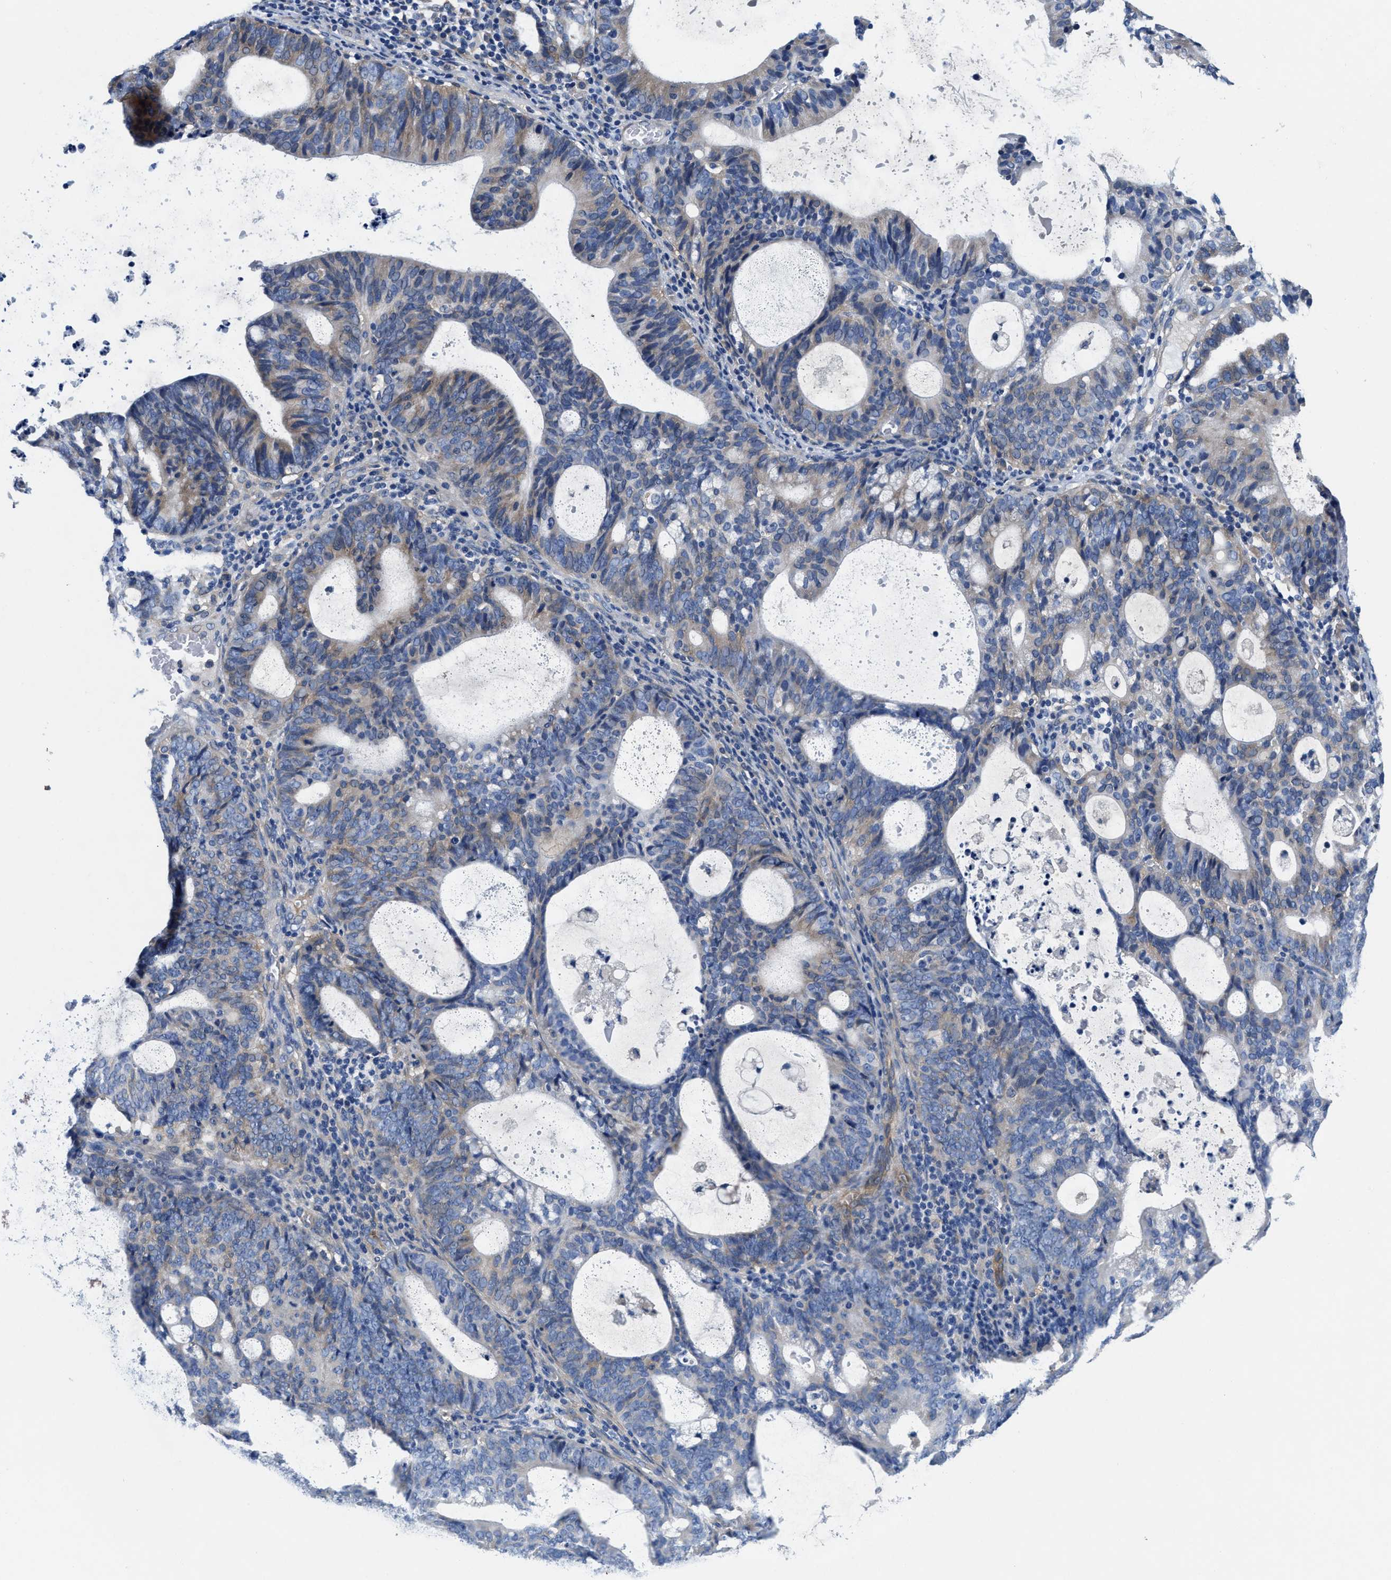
{"staining": {"intensity": "weak", "quantity": "<25%", "location": "cytoplasmic/membranous"}, "tissue": "endometrial cancer", "cell_type": "Tumor cells", "image_type": "cancer", "snomed": [{"axis": "morphology", "description": "Adenocarcinoma, NOS"}, {"axis": "topography", "description": "Uterus"}], "caption": "DAB (3,3'-diaminobenzidine) immunohistochemical staining of endometrial adenocarcinoma reveals no significant positivity in tumor cells.", "gene": "PEG10", "patient": {"sex": "female", "age": 83}}